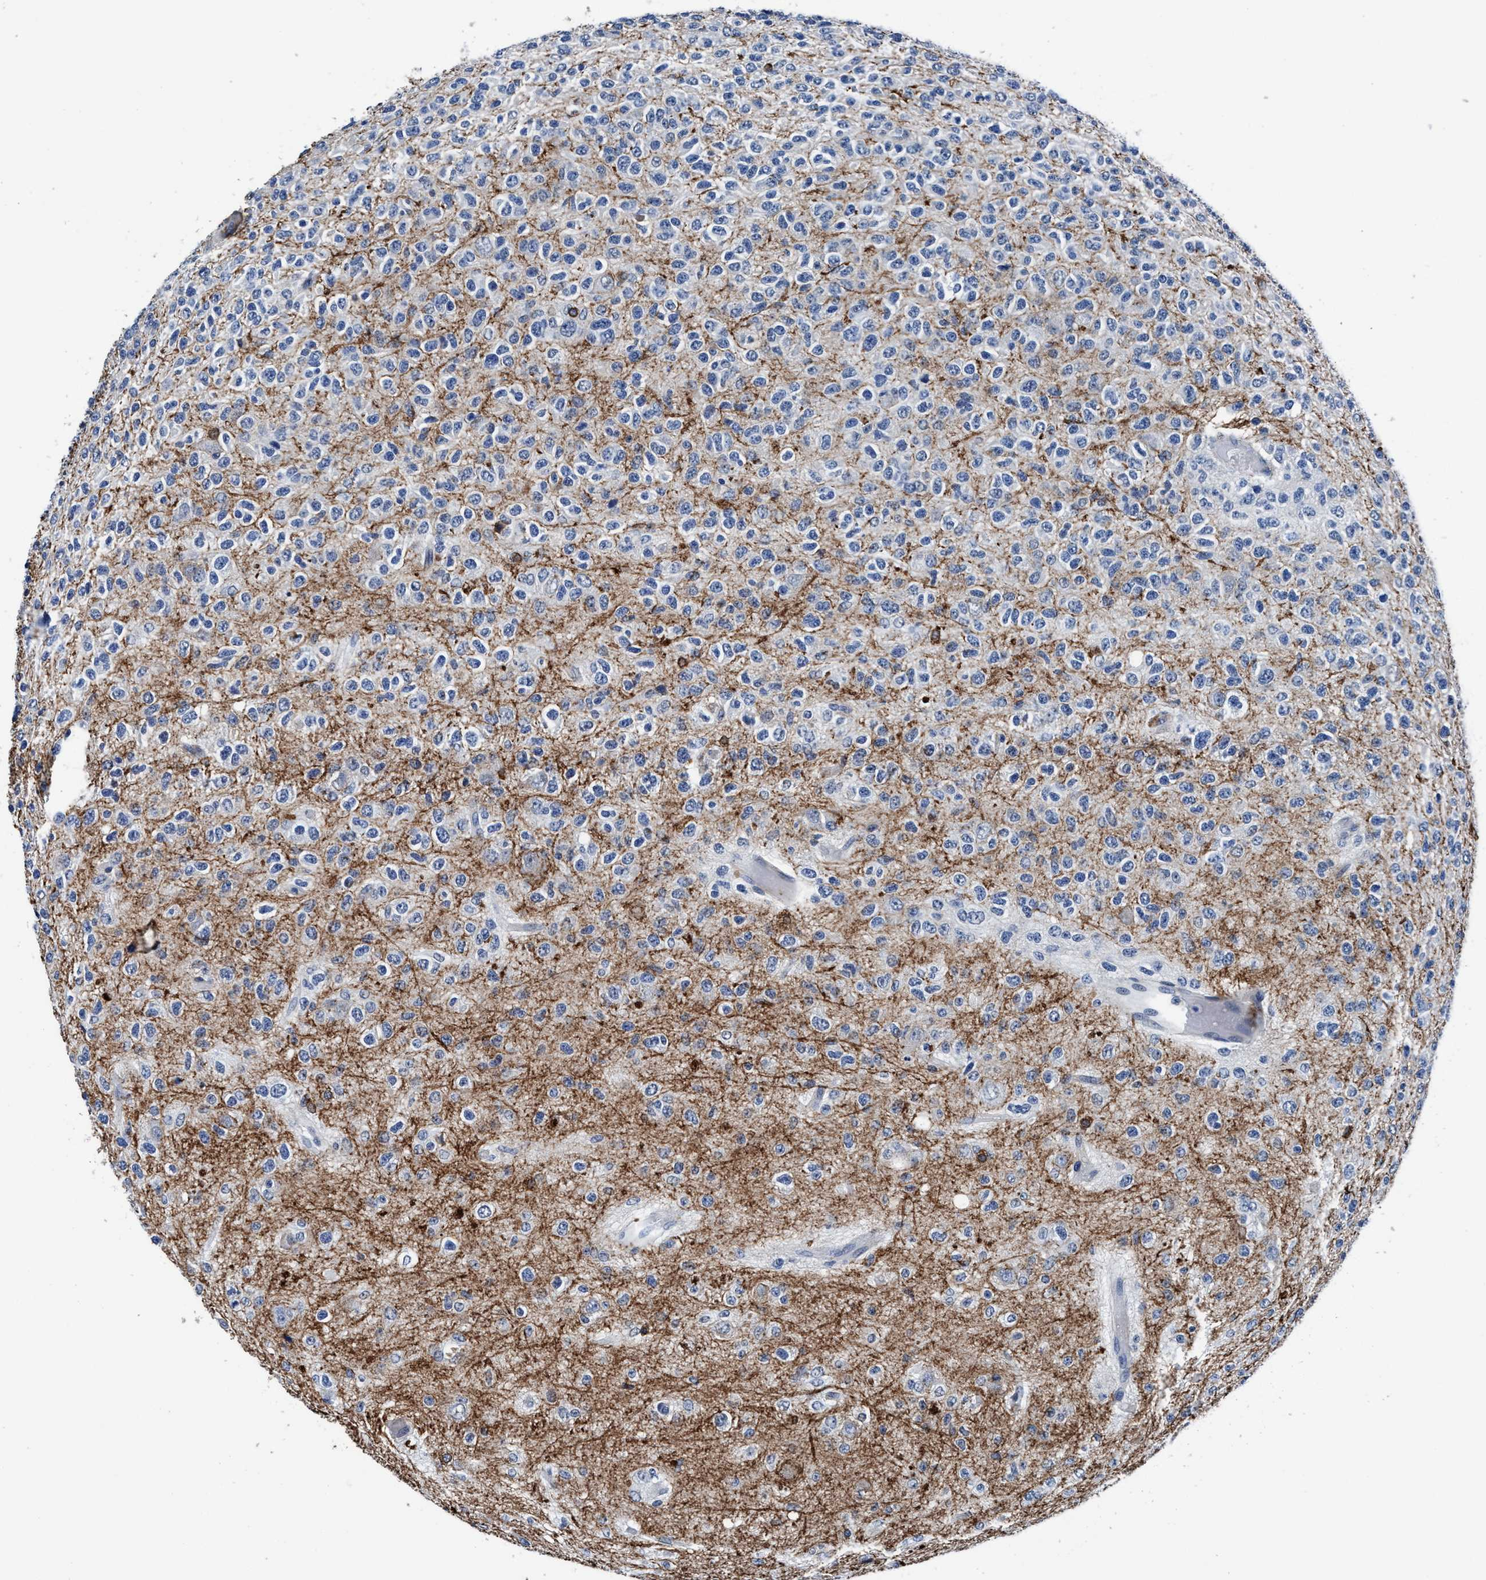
{"staining": {"intensity": "negative", "quantity": "none", "location": "none"}, "tissue": "glioma", "cell_type": "Tumor cells", "image_type": "cancer", "snomed": [{"axis": "morphology", "description": "Glioma, malignant, High grade"}, {"axis": "topography", "description": "pancreas cauda"}], "caption": "IHC image of neoplastic tissue: glioma stained with DAB (3,3'-diaminobenzidine) exhibits no significant protein positivity in tumor cells. (DAB (3,3'-diaminobenzidine) immunohistochemistry, high magnification).", "gene": "TMEM94", "patient": {"sex": "male", "age": 60}}